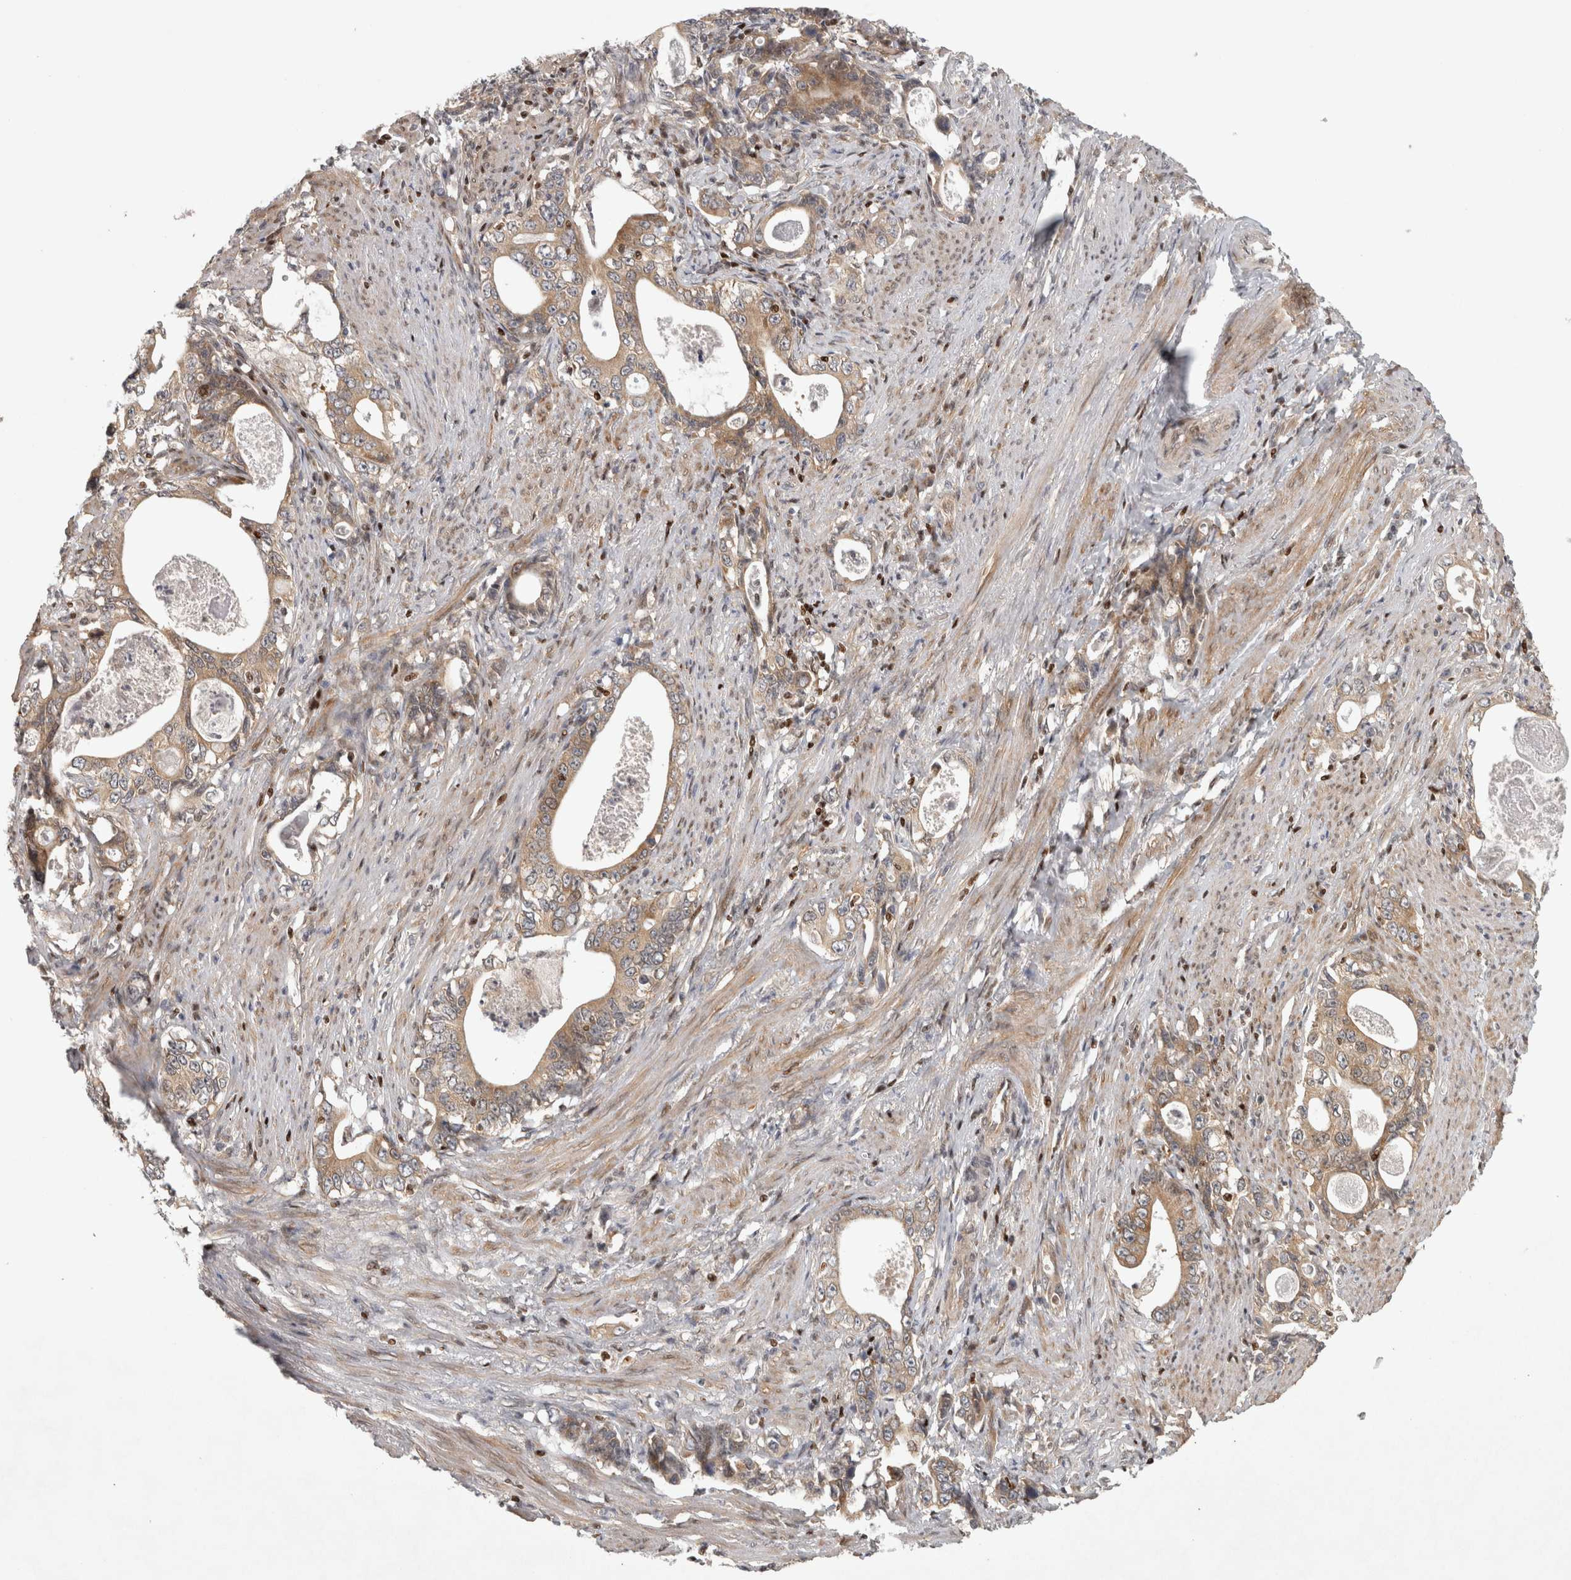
{"staining": {"intensity": "weak", "quantity": ">75%", "location": "cytoplasmic/membranous"}, "tissue": "stomach cancer", "cell_type": "Tumor cells", "image_type": "cancer", "snomed": [{"axis": "morphology", "description": "Adenocarcinoma, NOS"}, {"axis": "topography", "description": "Stomach, lower"}], "caption": "Adenocarcinoma (stomach) stained with a protein marker displays weak staining in tumor cells.", "gene": "KDM8", "patient": {"sex": "female", "age": 72}}